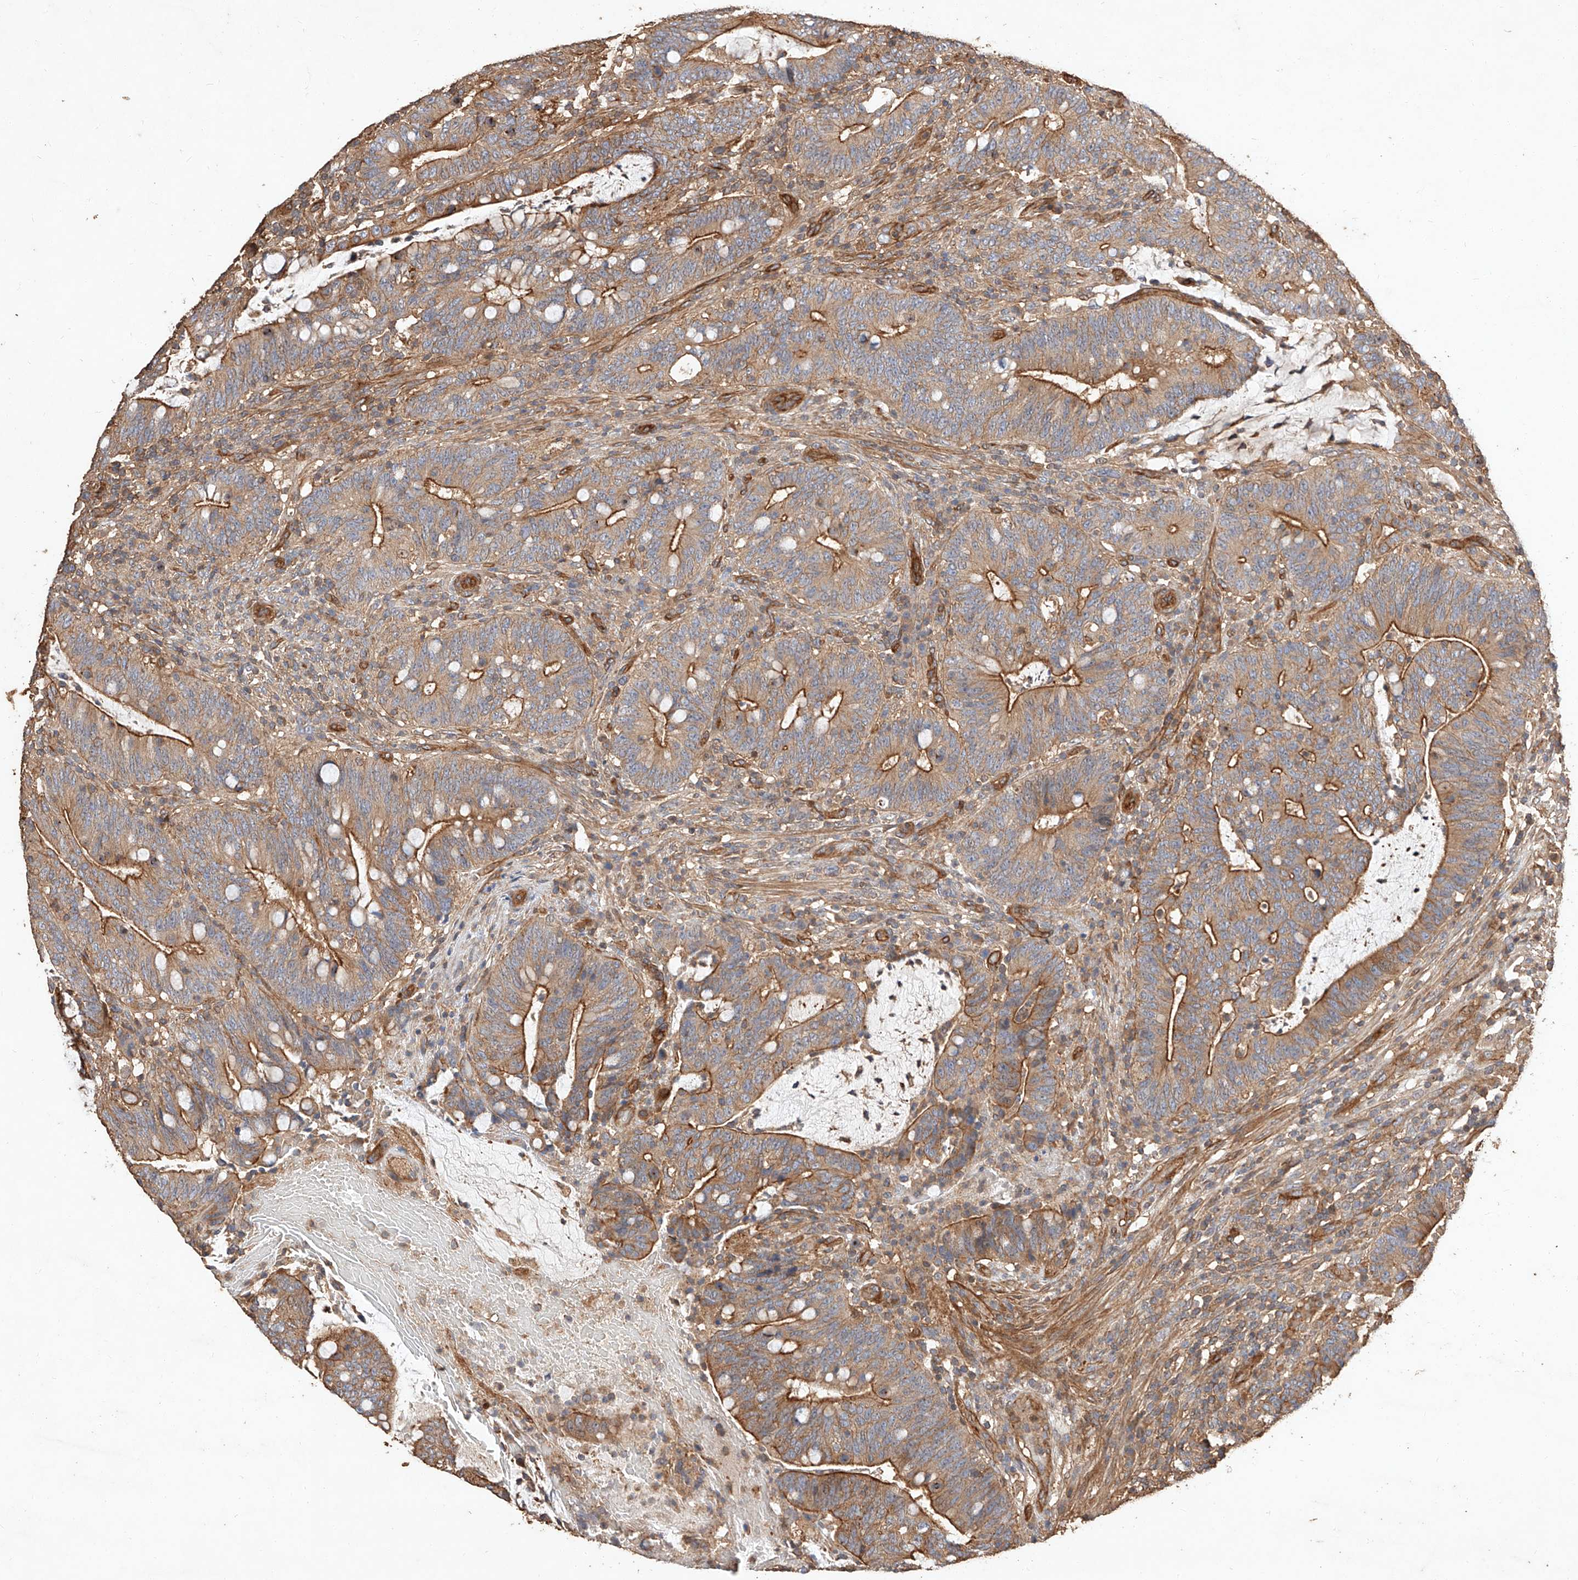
{"staining": {"intensity": "strong", "quantity": ">75%", "location": "cytoplasmic/membranous"}, "tissue": "colorectal cancer", "cell_type": "Tumor cells", "image_type": "cancer", "snomed": [{"axis": "morphology", "description": "Adenocarcinoma, NOS"}, {"axis": "topography", "description": "Colon"}], "caption": "Colorectal cancer (adenocarcinoma) stained for a protein (brown) demonstrates strong cytoplasmic/membranous positive expression in approximately >75% of tumor cells.", "gene": "GHDC", "patient": {"sex": "female", "age": 66}}